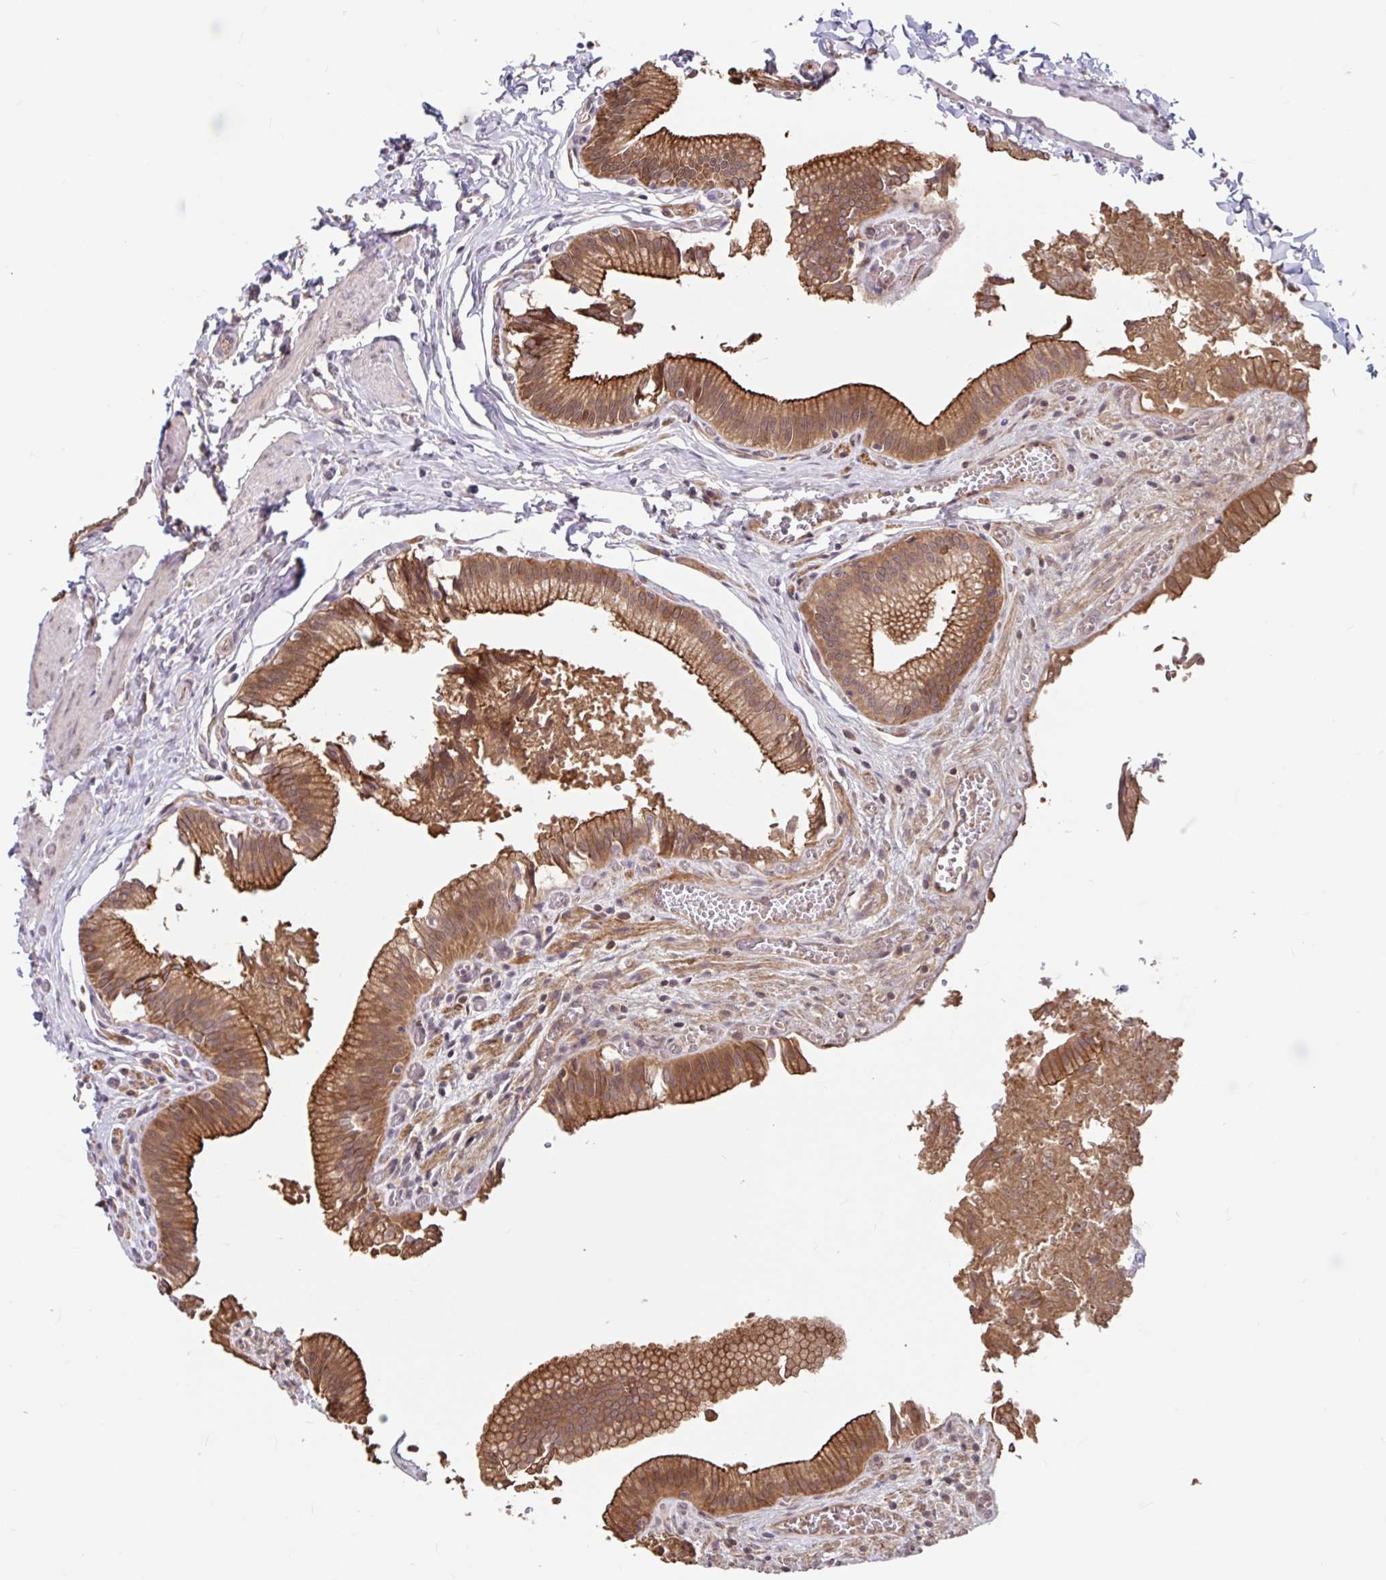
{"staining": {"intensity": "strong", "quantity": ">75%", "location": "cytoplasmic/membranous"}, "tissue": "gallbladder", "cell_type": "Glandular cells", "image_type": "normal", "snomed": [{"axis": "morphology", "description": "Normal tissue, NOS"}, {"axis": "topography", "description": "Gallbladder"}, {"axis": "topography", "description": "Peripheral nerve tissue"}], "caption": "The image shows immunohistochemical staining of normal gallbladder. There is strong cytoplasmic/membranous positivity is present in about >75% of glandular cells.", "gene": "STYXL1", "patient": {"sex": "male", "age": 17}}